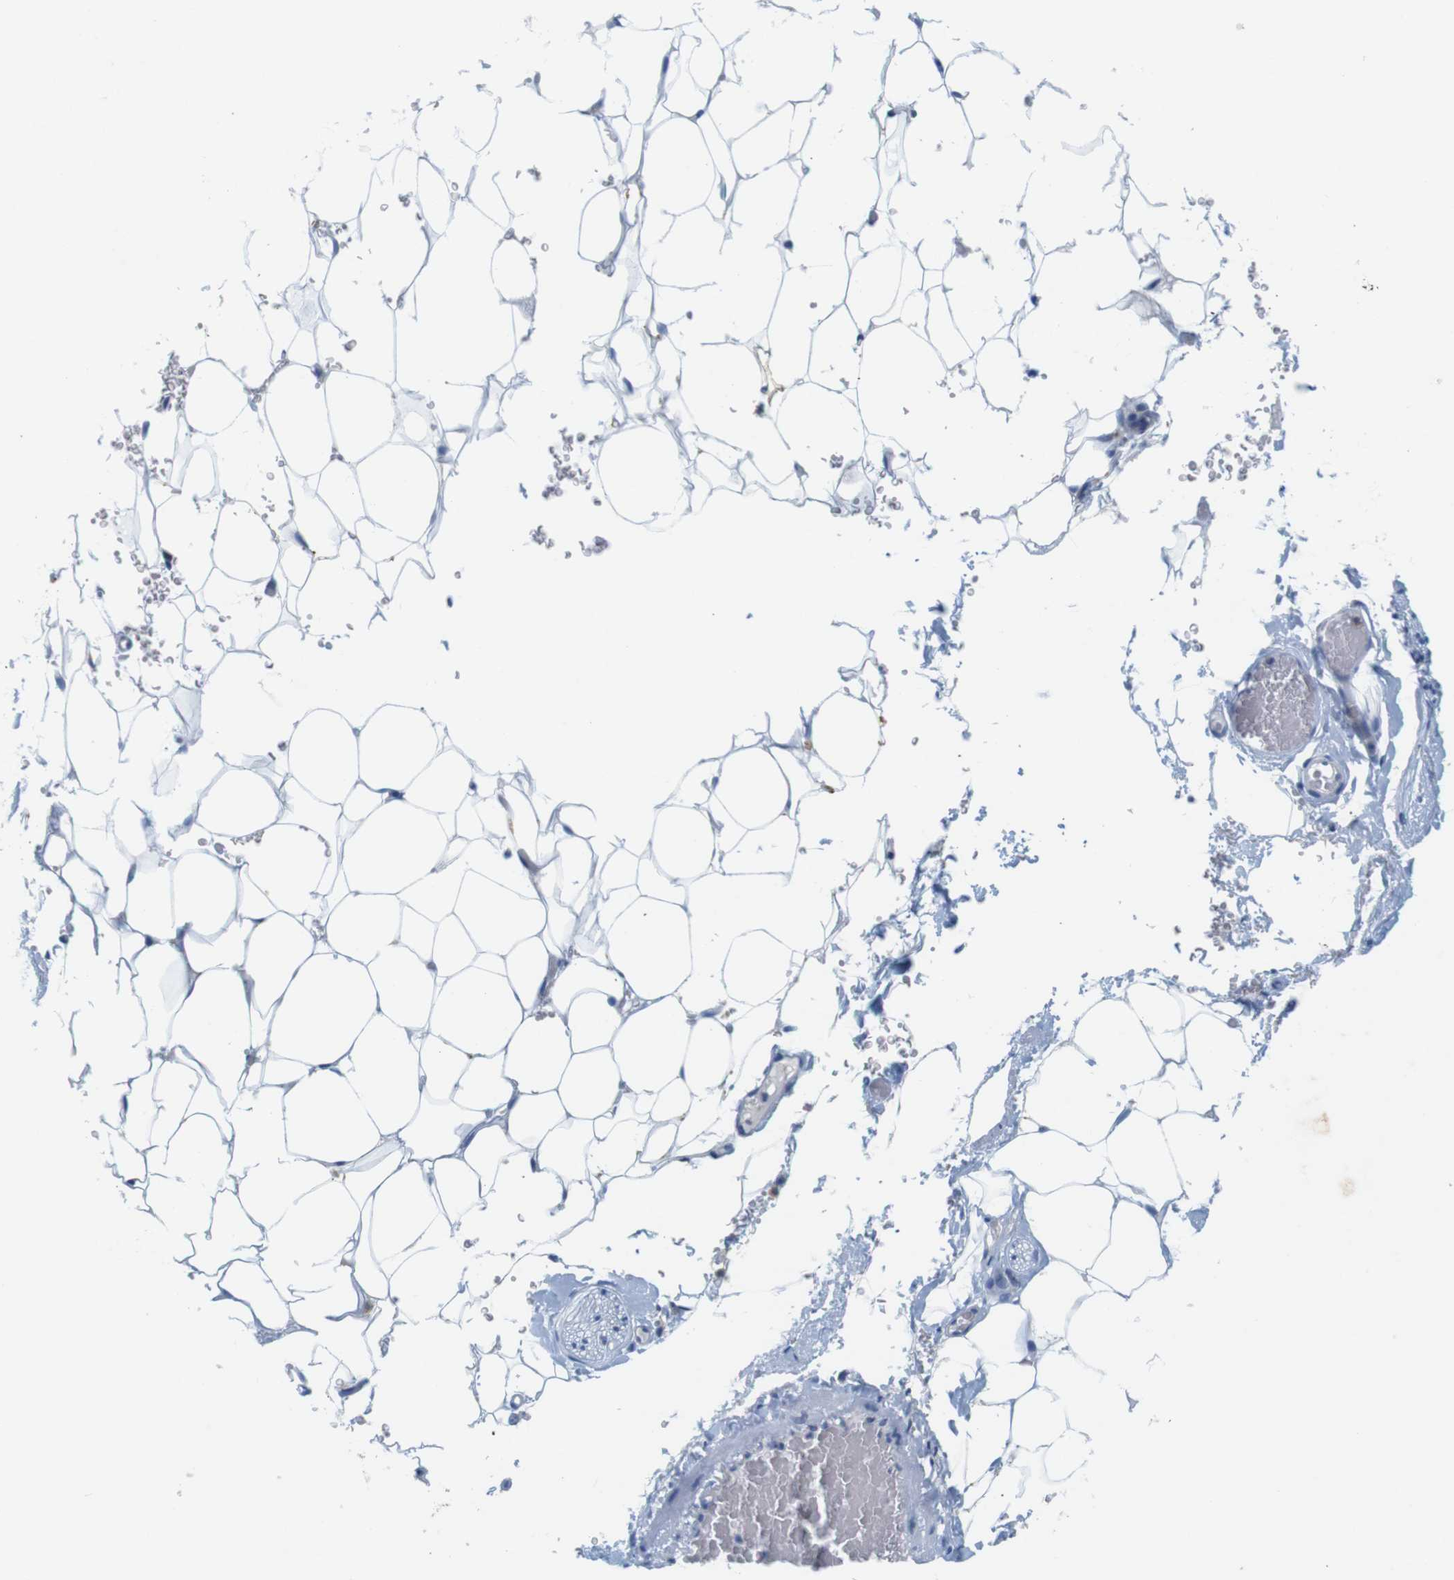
{"staining": {"intensity": "negative", "quantity": "none", "location": "none"}, "tissue": "adipose tissue", "cell_type": "Adipocytes", "image_type": "normal", "snomed": [{"axis": "morphology", "description": "Normal tissue, NOS"}, {"axis": "topography", "description": "Peripheral nerve tissue"}], "caption": "Protein analysis of unremarkable adipose tissue demonstrates no significant positivity in adipocytes.", "gene": "CNGA2", "patient": {"sex": "male", "age": 70}}